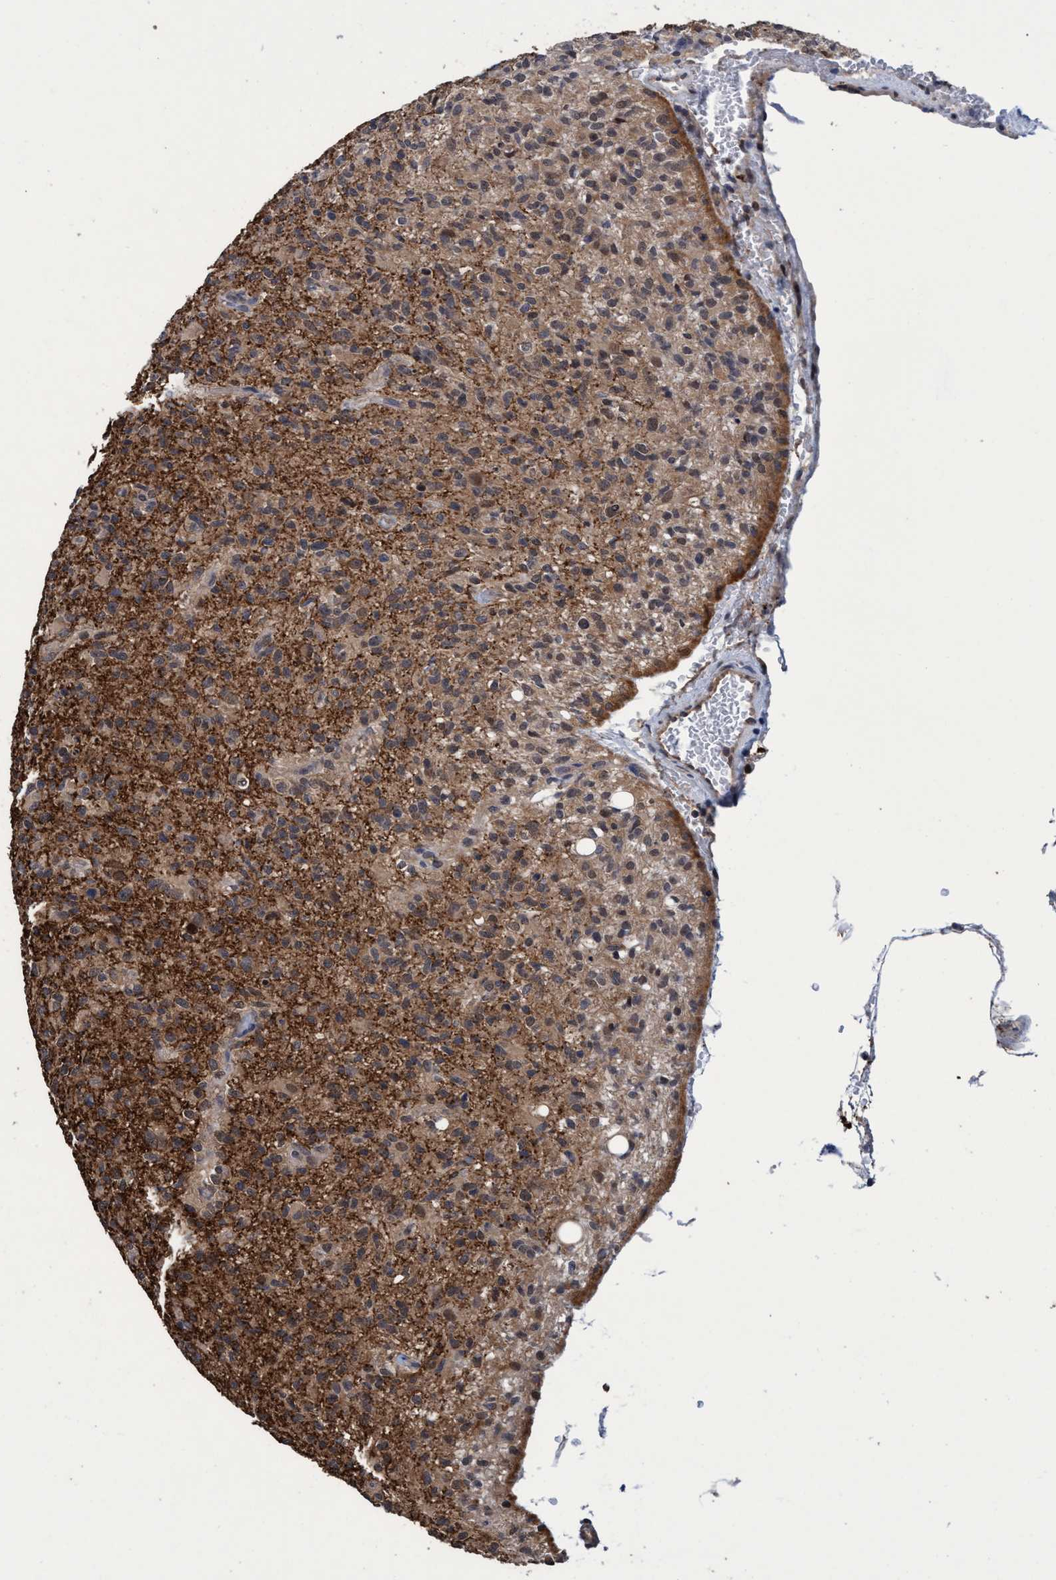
{"staining": {"intensity": "moderate", "quantity": ">75%", "location": "cytoplasmic/membranous"}, "tissue": "glioma", "cell_type": "Tumor cells", "image_type": "cancer", "snomed": [{"axis": "morphology", "description": "Glioma, malignant, High grade"}, {"axis": "topography", "description": "Brain"}], "caption": "Human glioma stained with a protein marker displays moderate staining in tumor cells.", "gene": "PSMD12", "patient": {"sex": "male", "age": 71}}